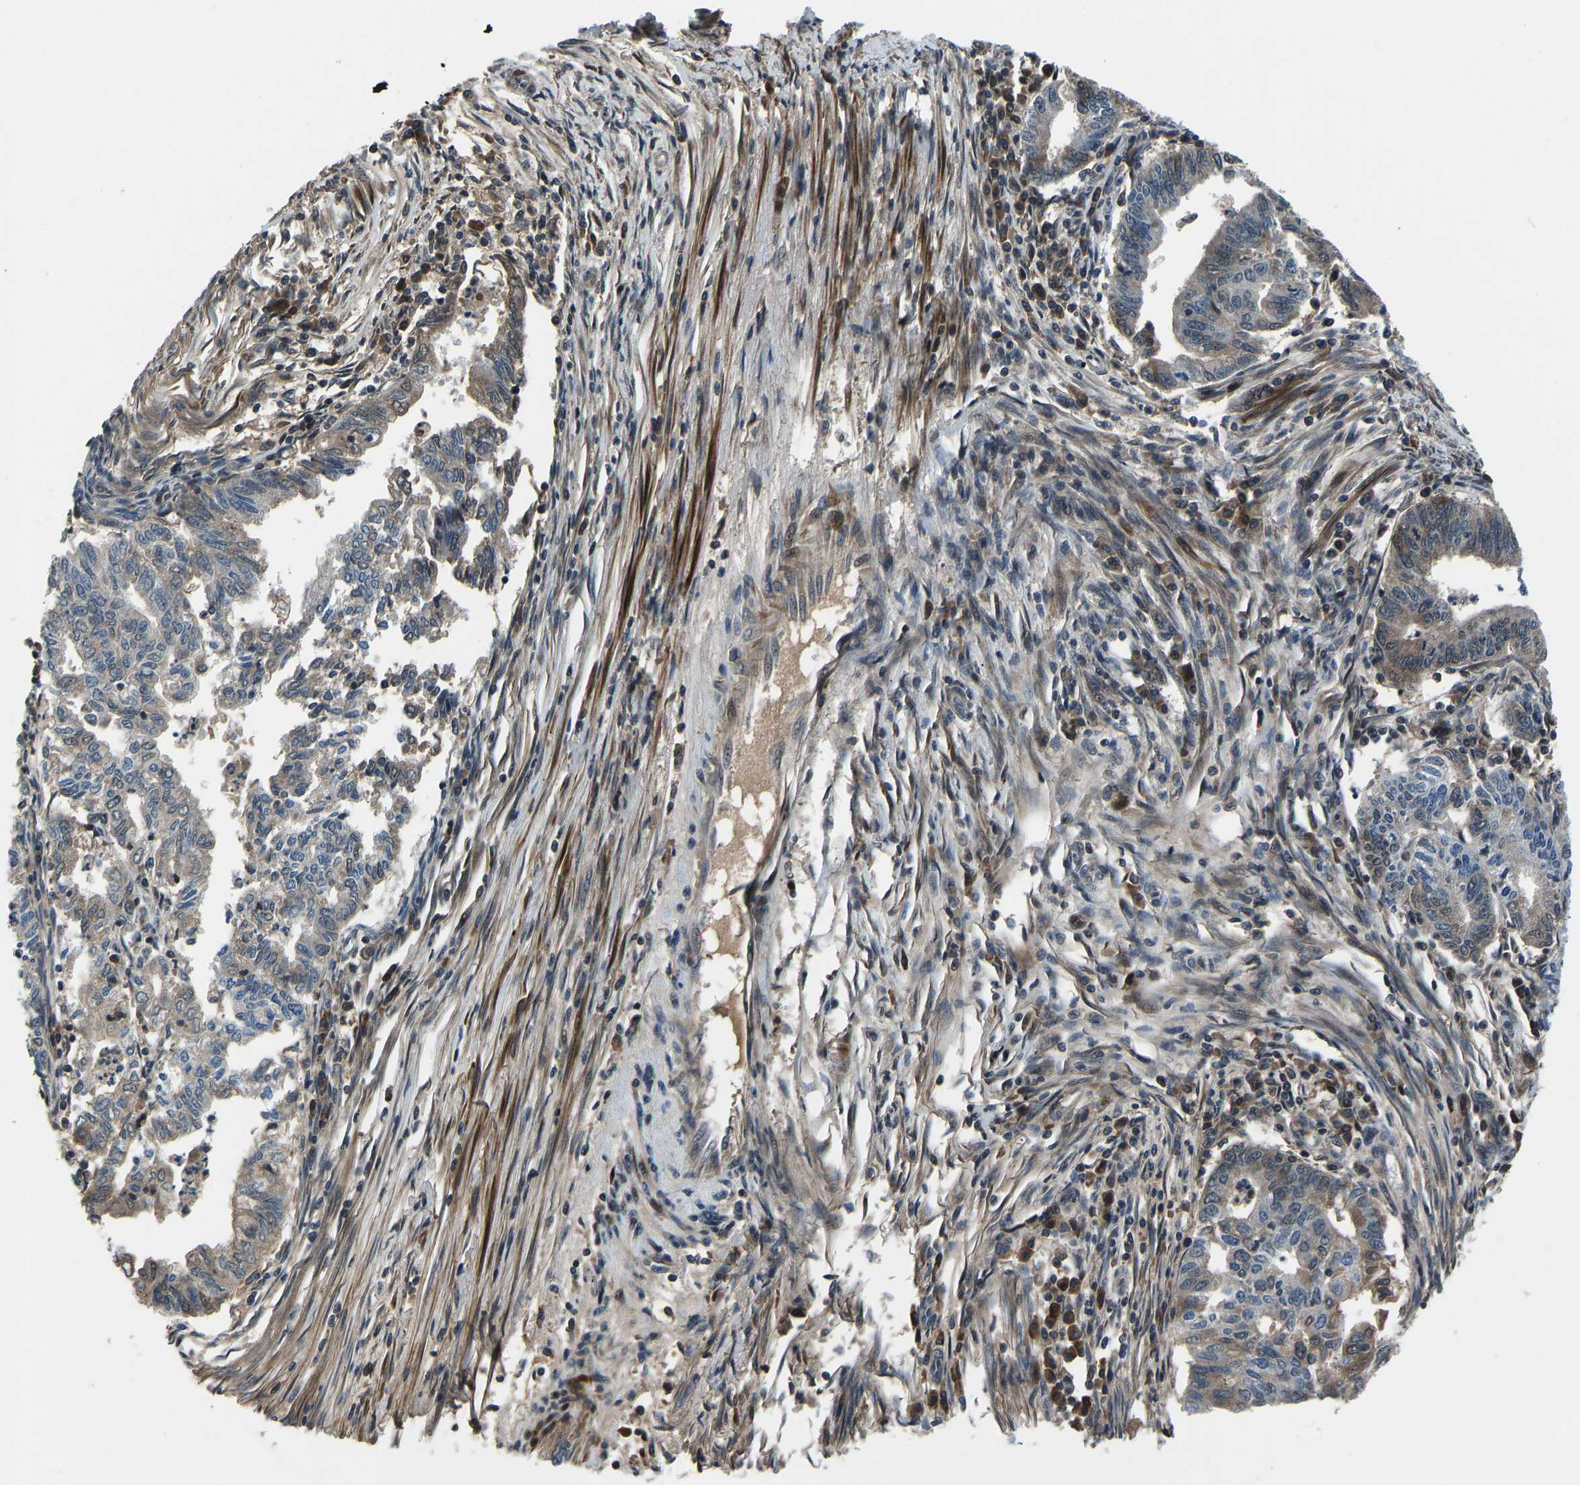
{"staining": {"intensity": "moderate", "quantity": "25%-75%", "location": "cytoplasmic/membranous"}, "tissue": "endometrial cancer", "cell_type": "Tumor cells", "image_type": "cancer", "snomed": [{"axis": "morphology", "description": "Polyp, NOS"}, {"axis": "morphology", "description": "Adenocarcinoma, NOS"}, {"axis": "morphology", "description": "Adenoma, NOS"}, {"axis": "topography", "description": "Endometrium"}], "caption": "Approximately 25%-75% of tumor cells in human endometrial cancer (adenocarcinoma) show moderate cytoplasmic/membranous protein positivity as visualized by brown immunohistochemical staining.", "gene": "RLIM", "patient": {"sex": "female", "age": 79}}